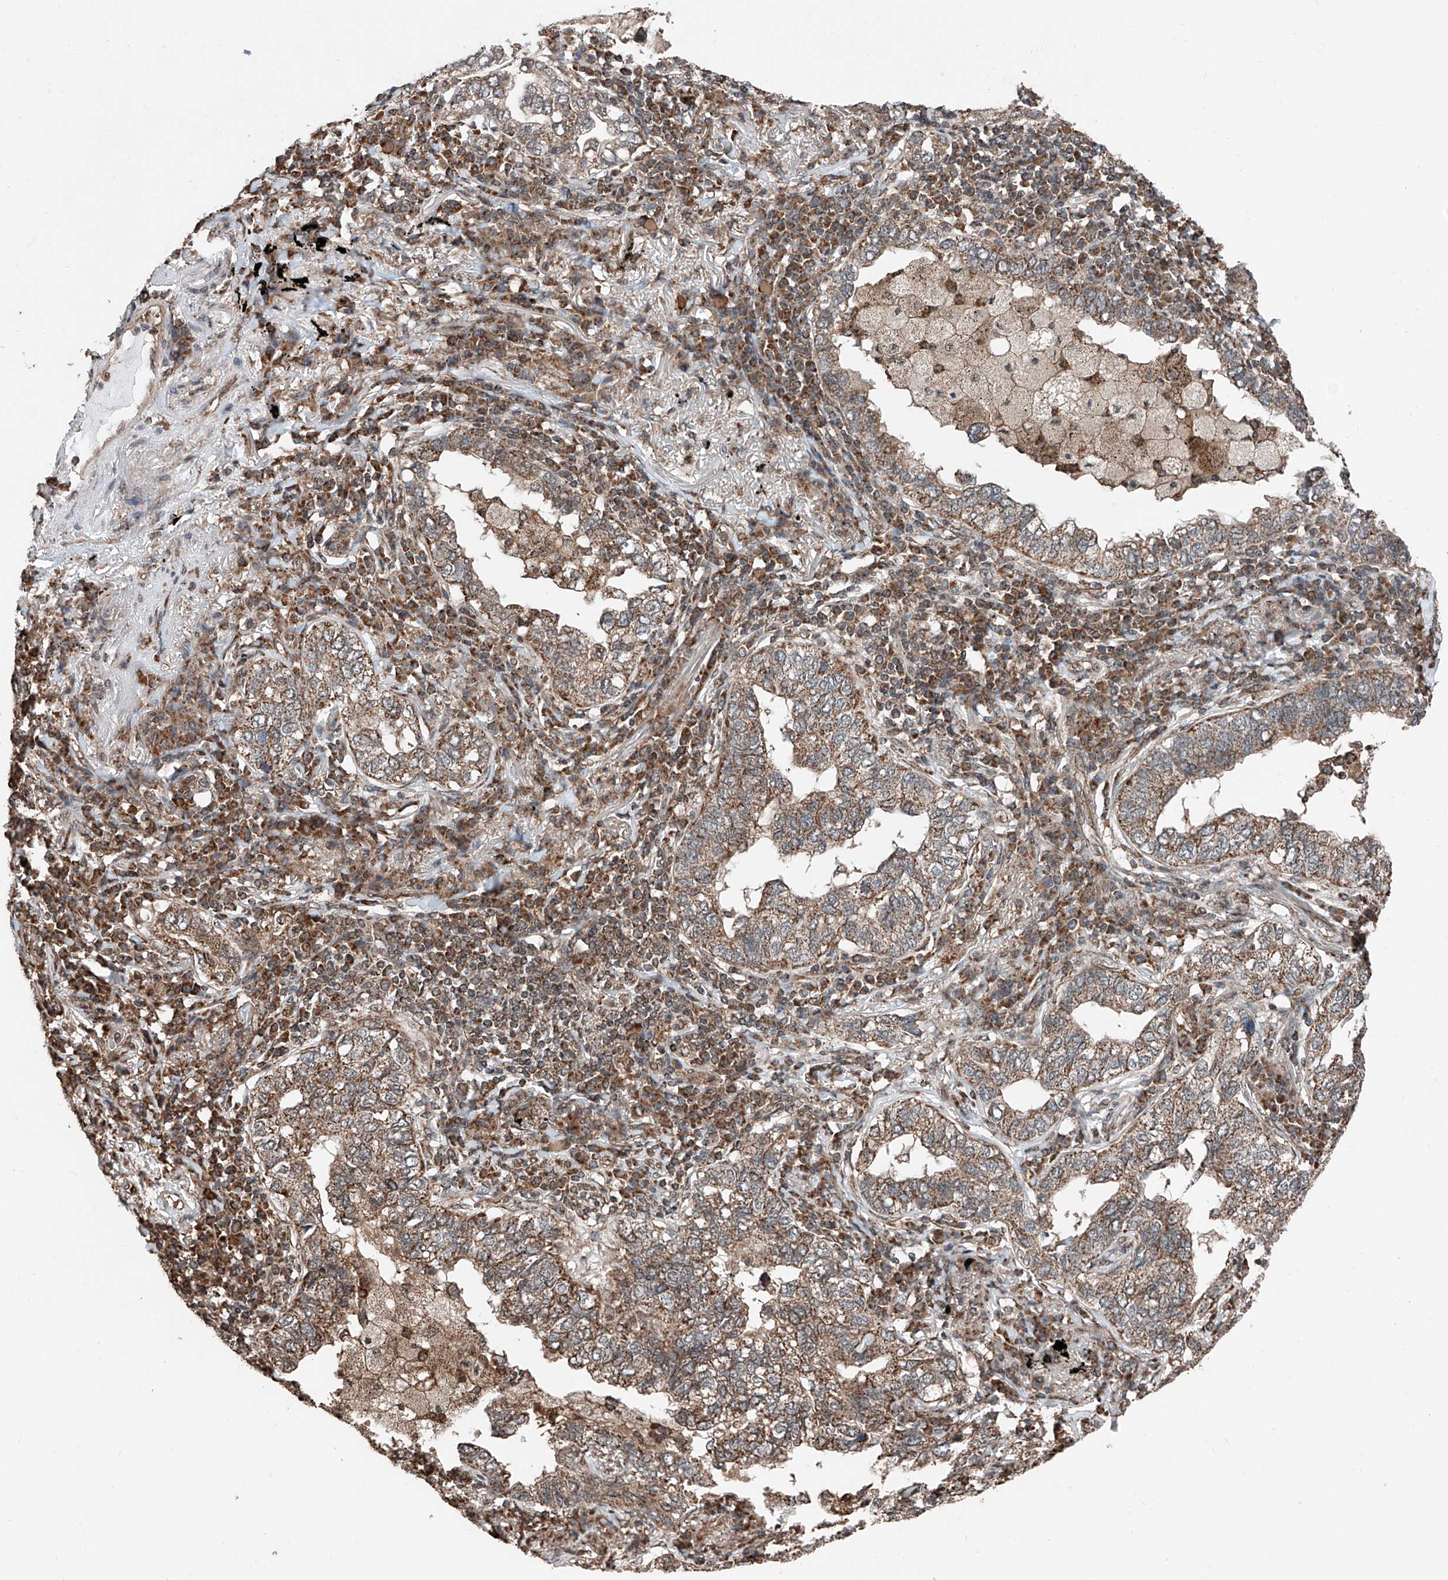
{"staining": {"intensity": "moderate", "quantity": ">75%", "location": "cytoplasmic/membranous"}, "tissue": "lung cancer", "cell_type": "Tumor cells", "image_type": "cancer", "snomed": [{"axis": "morphology", "description": "Adenocarcinoma, NOS"}, {"axis": "topography", "description": "Lung"}], "caption": "Immunohistochemical staining of lung cancer (adenocarcinoma) displays medium levels of moderate cytoplasmic/membranous protein expression in about >75% of tumor cells.", "gene": "ZNF445", "patient": {"sex": "male", "age": 65}}